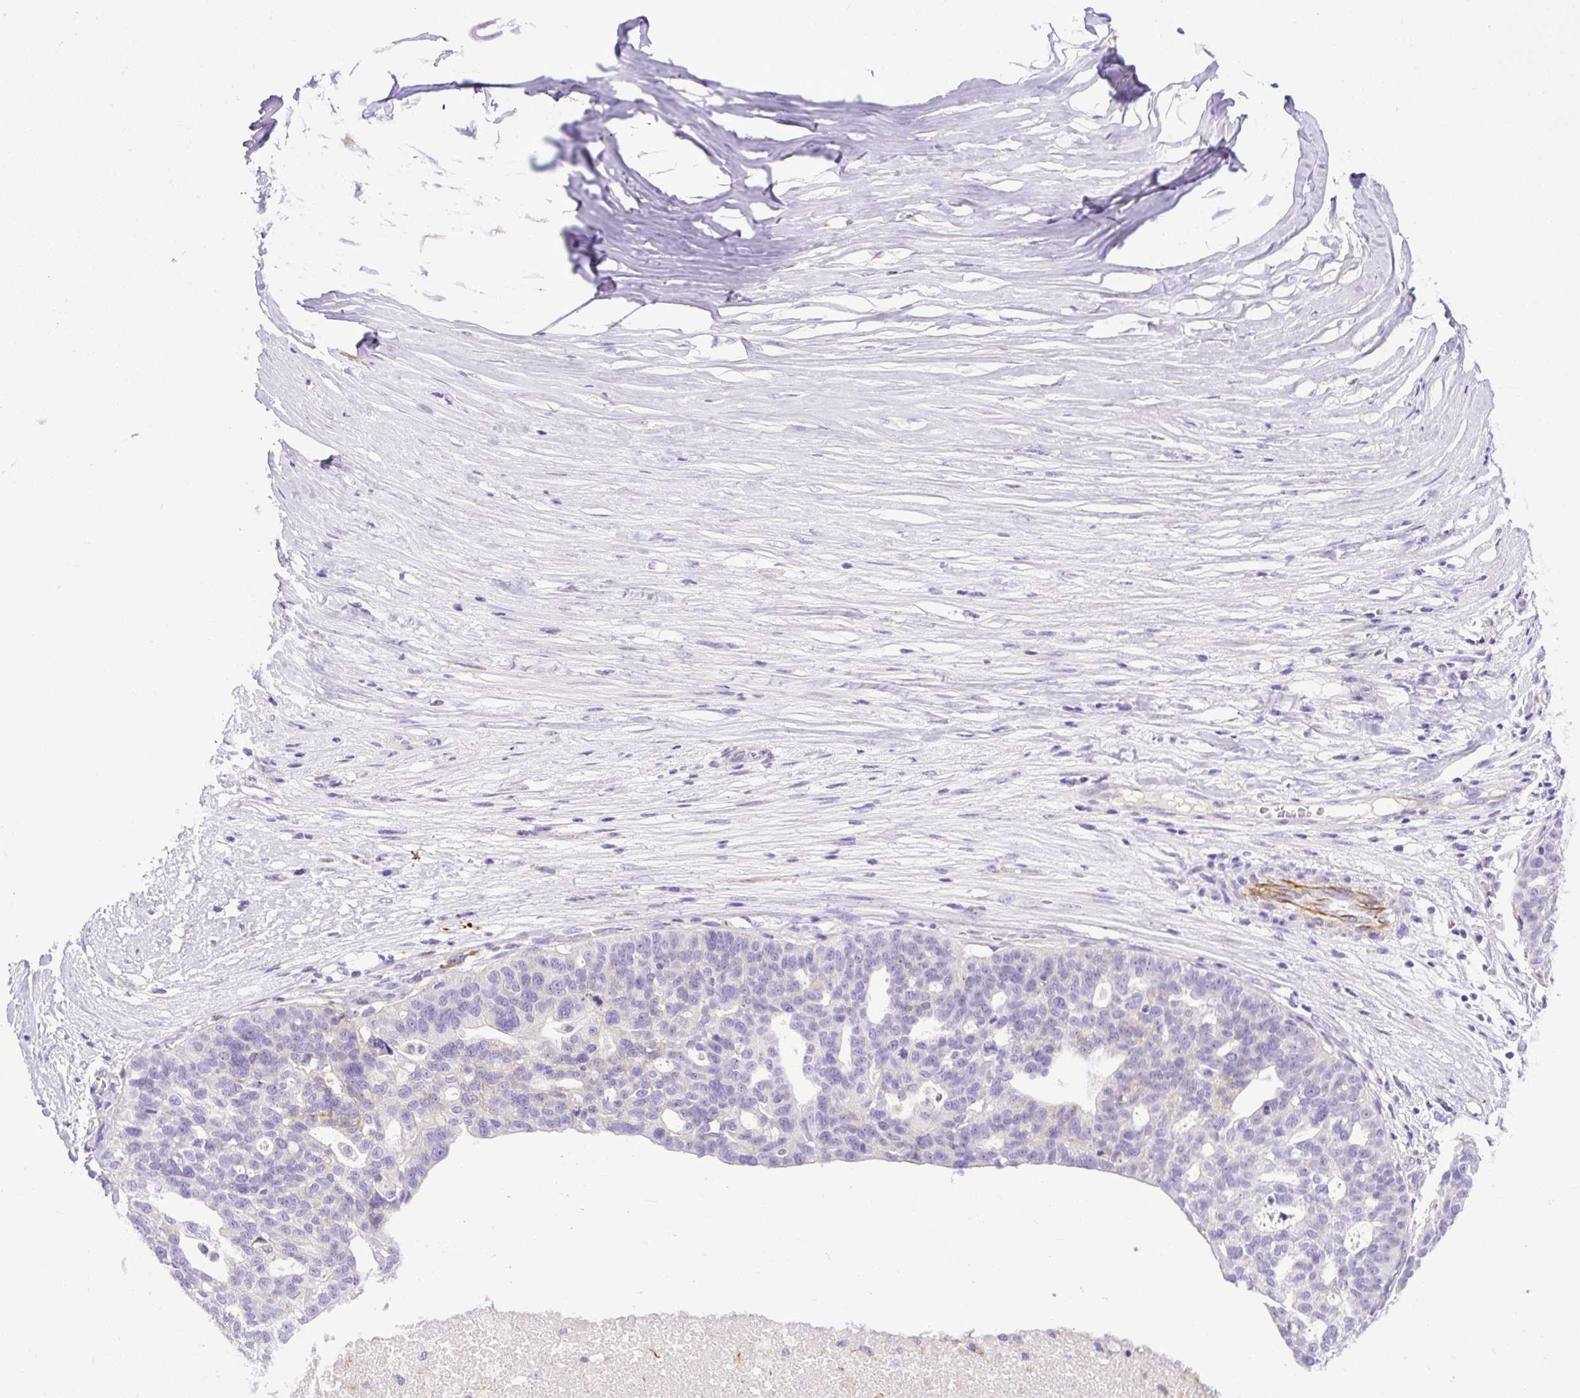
{"staining": {"intensity": "negative", "quantity": "none", "location": "none"}, "tissue": "ovarian cancer", "cell_type": "Tumor cells", "image_type": "cancer", "snomed": [{"axis": "morphology", "description": "Cystadenocarcinoma, serous, NOS"}, {"axis": "topography", "description": "Ovary"}], "caption": "An immunohistochemistry image of serous cystadenocarcinoma (ovarian) is shown. There is no staining in tumor cells of serous cystadenocarcinoma (ovarian). The staining was performed using DAB (3,3'-diaminobenzidine) to visualize the protein expression in brown, while the nuclei were stained in blue with hematoxylin (Magnification: 20x).", "gene": "SPTBN5", "patient": {"sex": "female", "age": 59}}